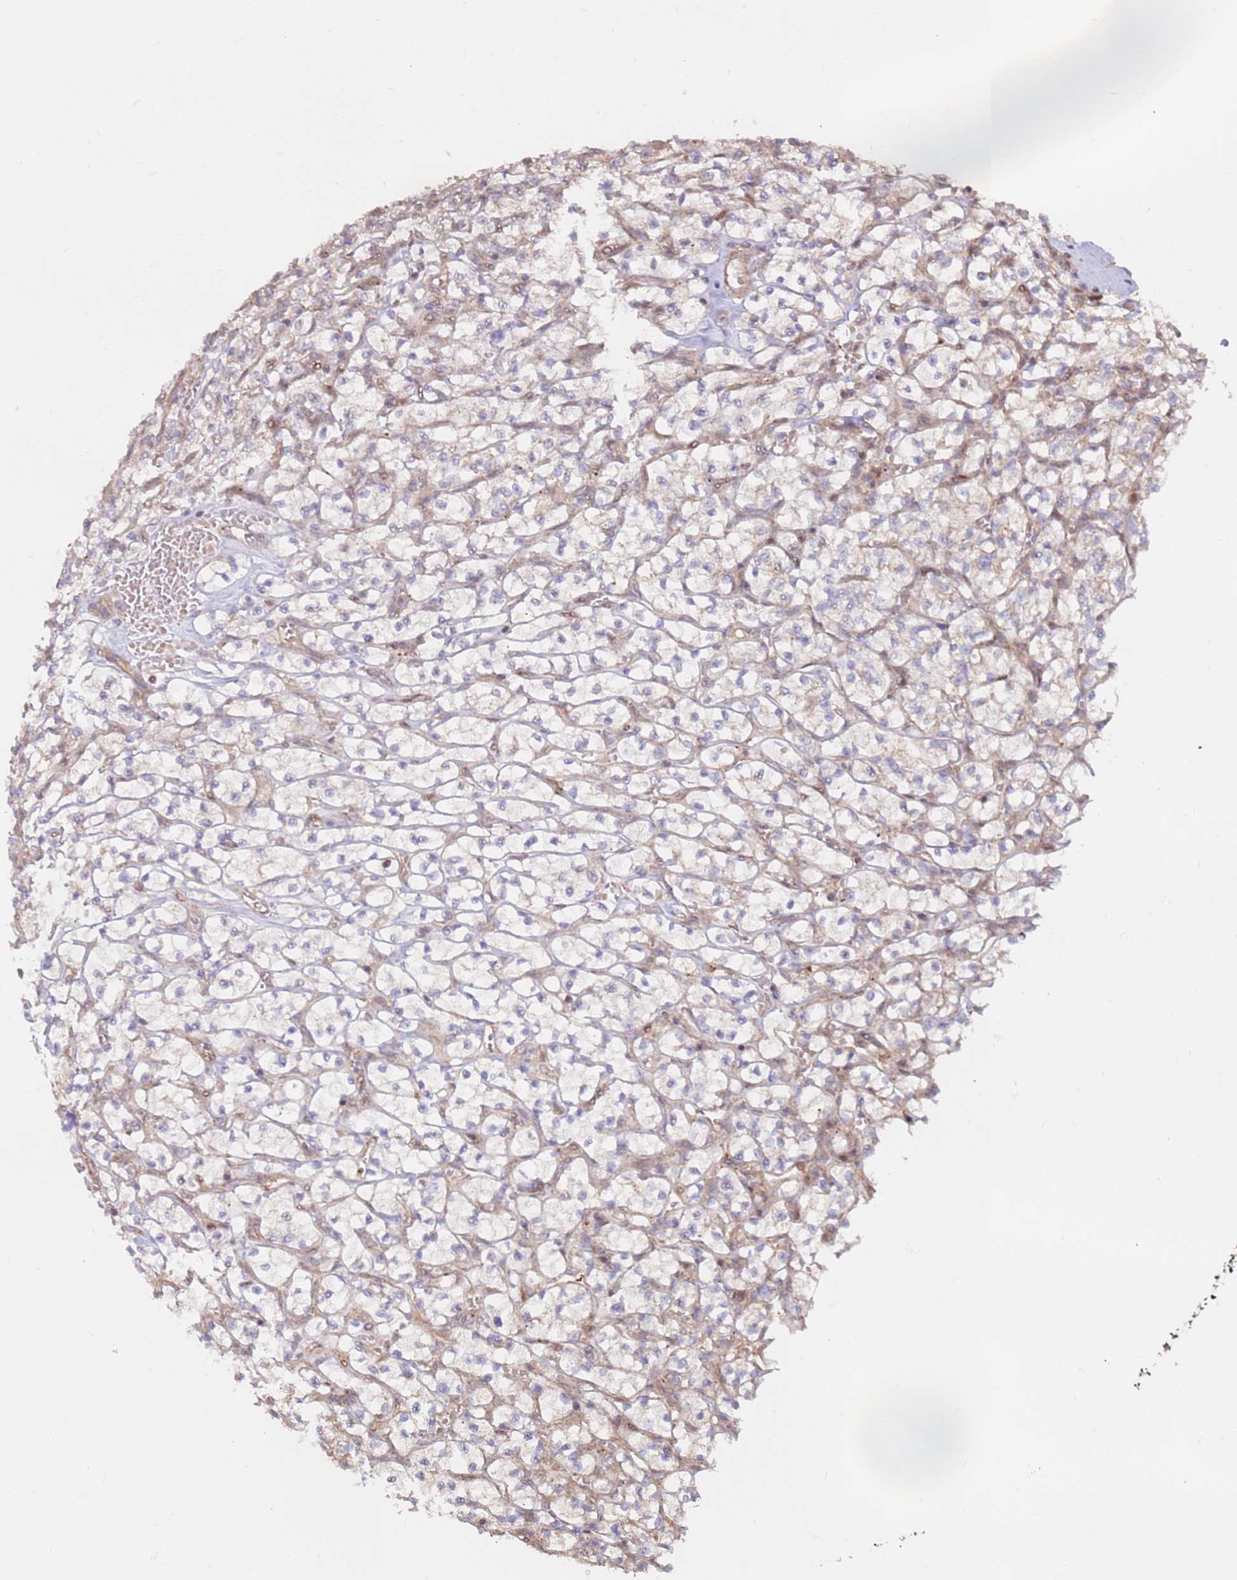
{"staining": {"intensity": "negative", "quantity": "none", "location": "none"}, "tissue": "renal cancer", "cell_type": "Tumor cells", "image_type": "cancer", "snomed": [{"axis": "morphology", "description": "Adenocarcinoma, NOS"}, {"axis": "topography", "description": "Kidney"}], "caption": "High power microscopy histopathology image of an immunohistochemistry (IHC) image of renal cancer, revealing no significant positivity in tumor cells.", "gene": "CCDC112", "patient": {"sex": "female", "age": 64}}